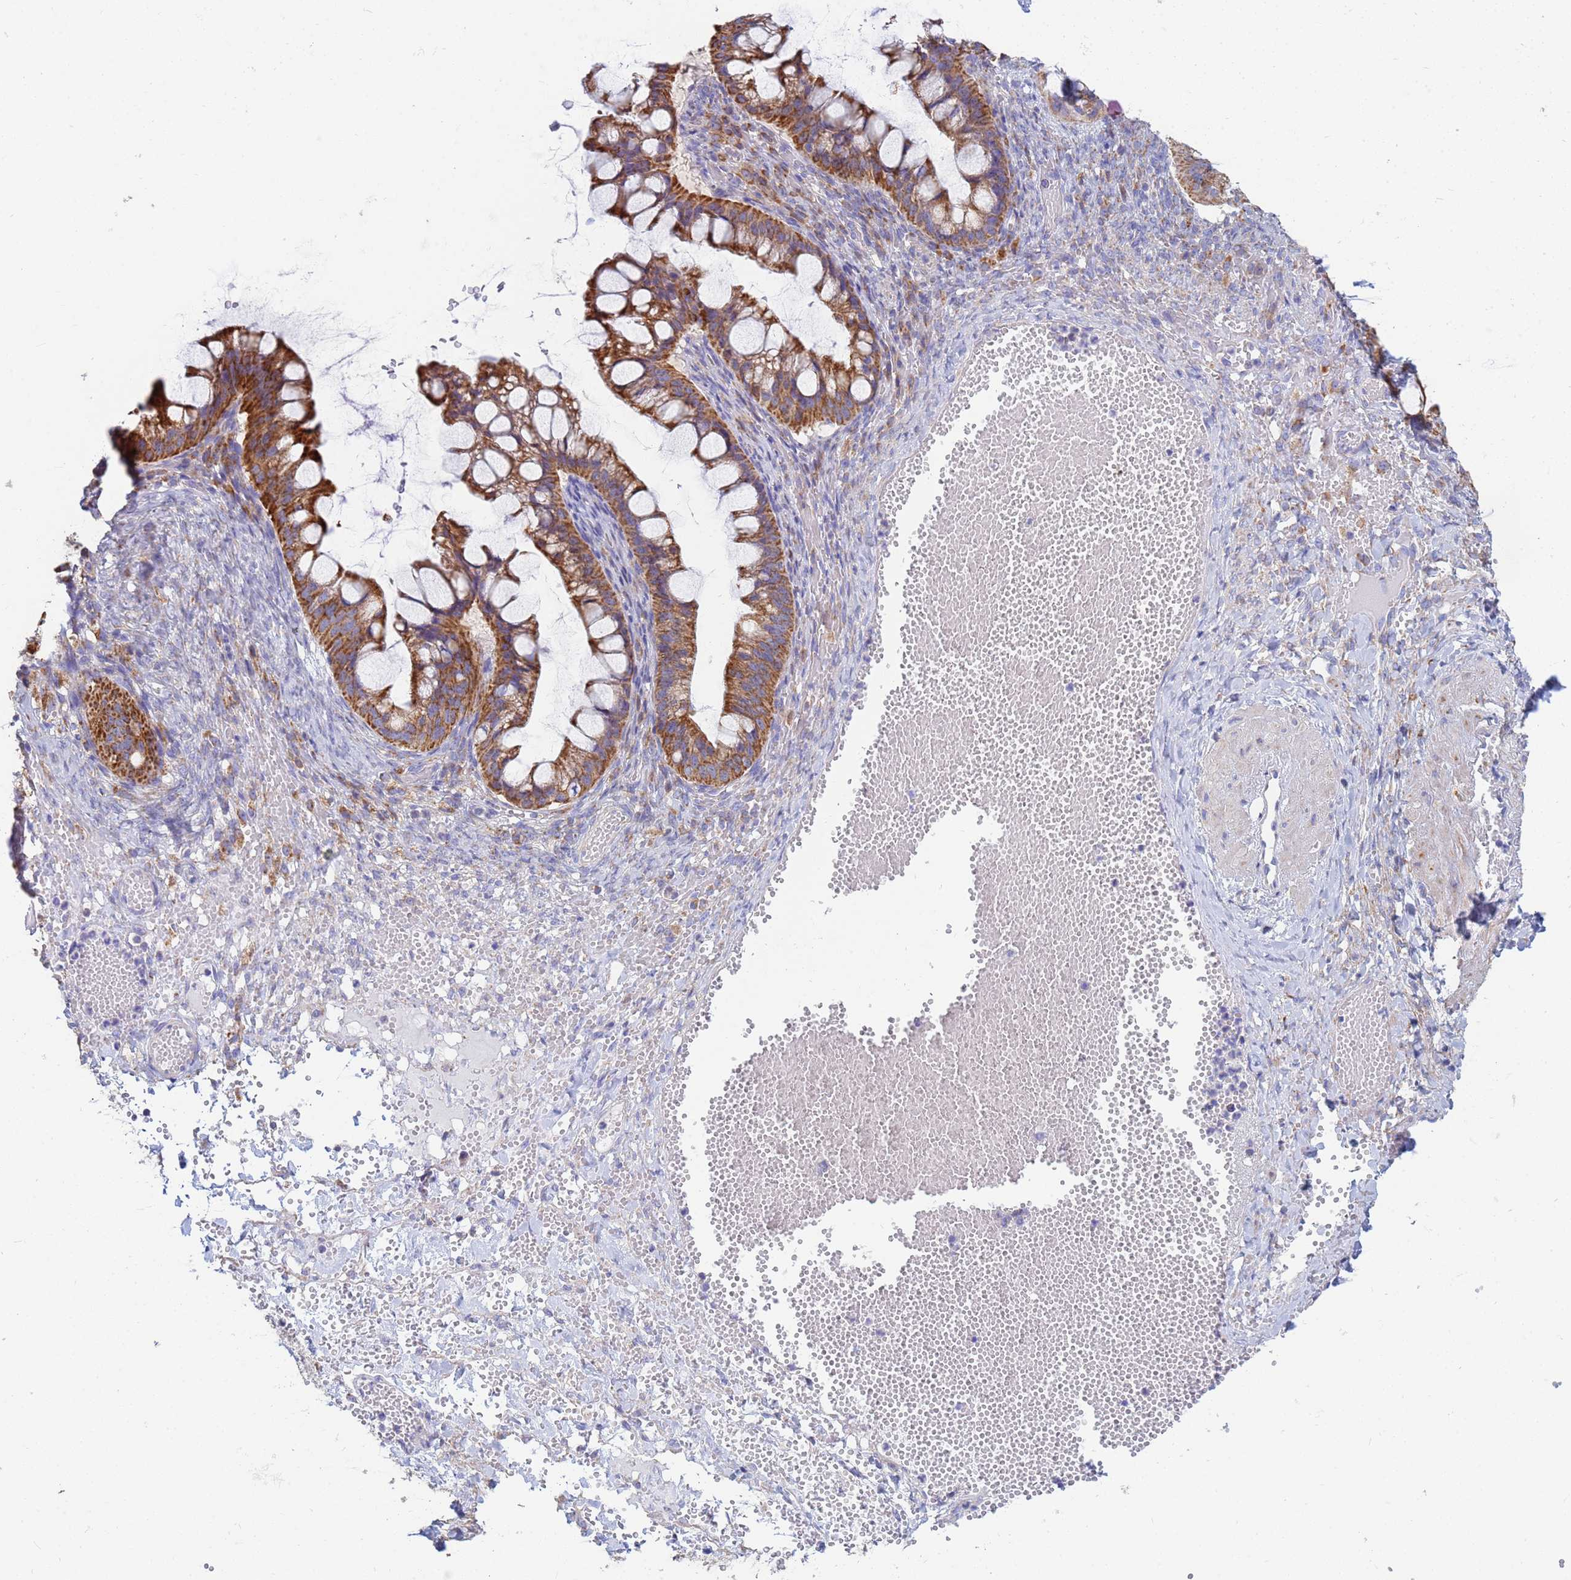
{"staining": {"intensity": "strong", "quantity": ">75%", "location": "cytoplasmic/membranous"}, "tissue": "ovarian cancer", "cell_type": "Tumor cells", "image_type": "cancer", "snomed": [{"axis": "morphology", "description": "Cystadenocarcinoma, mucinous, NOS"}, {"axis": "topography", "description": "Ovary"}], "caption": "IHC histopathology image of neoplastic tissue: human ovarian cancer stained using immunohistochemistry exhibits high levels of strong protein expression localized specifically in the cytoplasmic/membranous of tumor cells, appearing as a cytoplasmic/membranous brown color.", "gene": "UQCRH", "patient": {"sex": "female", "age": 73}}